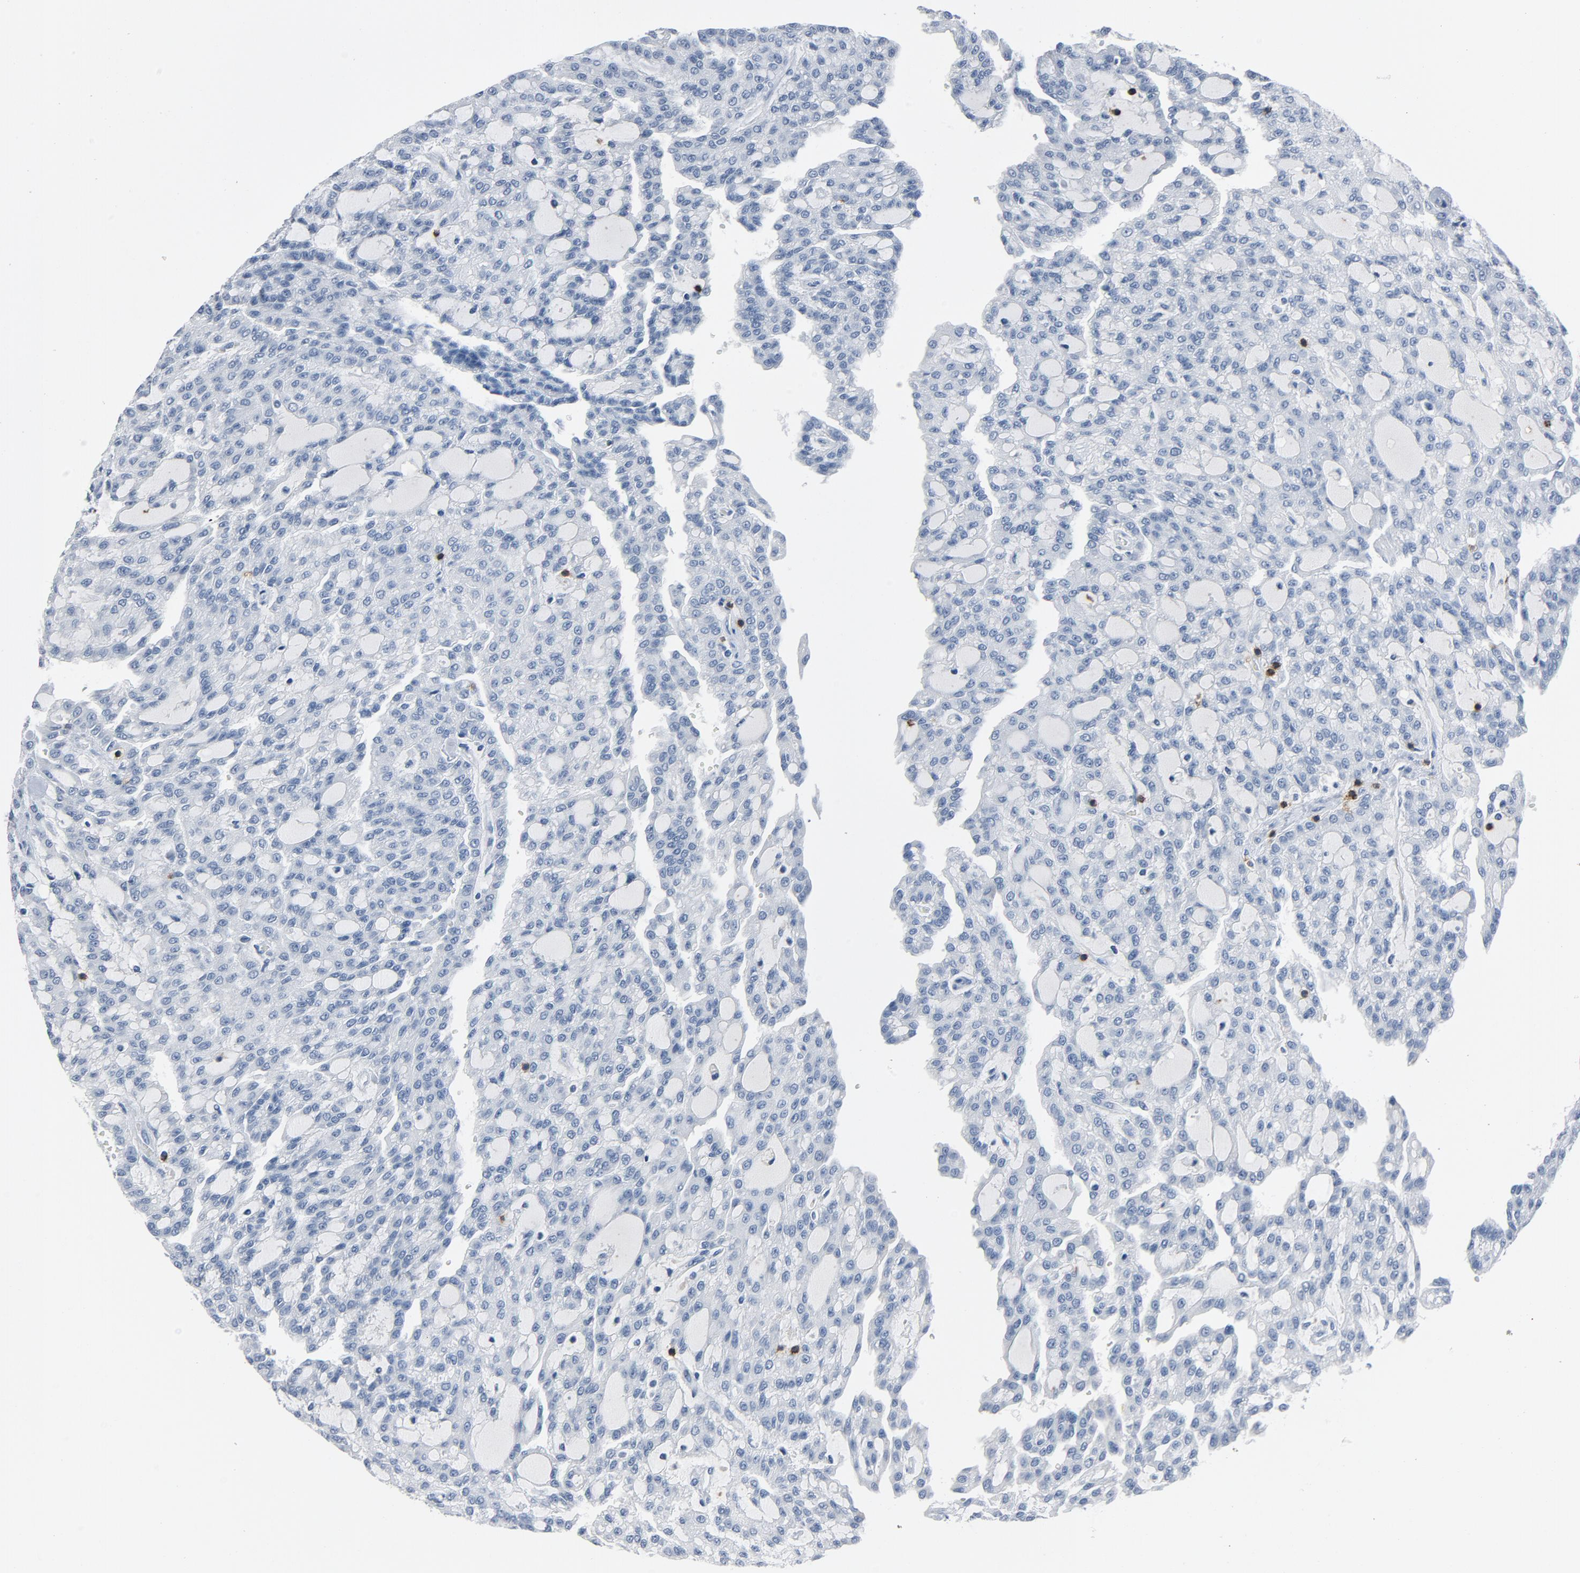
{"staining": {"intensity": "negative", "quantity": "none", "location": "none"}, "tissue": "renal cancer", "cell_type": "Tumor cells", "image_type": "cancer", "snomed": [{"axis": "morphology", "description": "Adenocarcinoma, NOS"}, {"axis": "topography", "description": "Kidney"}], "caption": "Tumor cells show no significant protein staining in renal cancer (adenocarcinoma). Nuclei are stained in blue.", "gene": "LCK", "patient": {"sex": "male", "age": 63}}